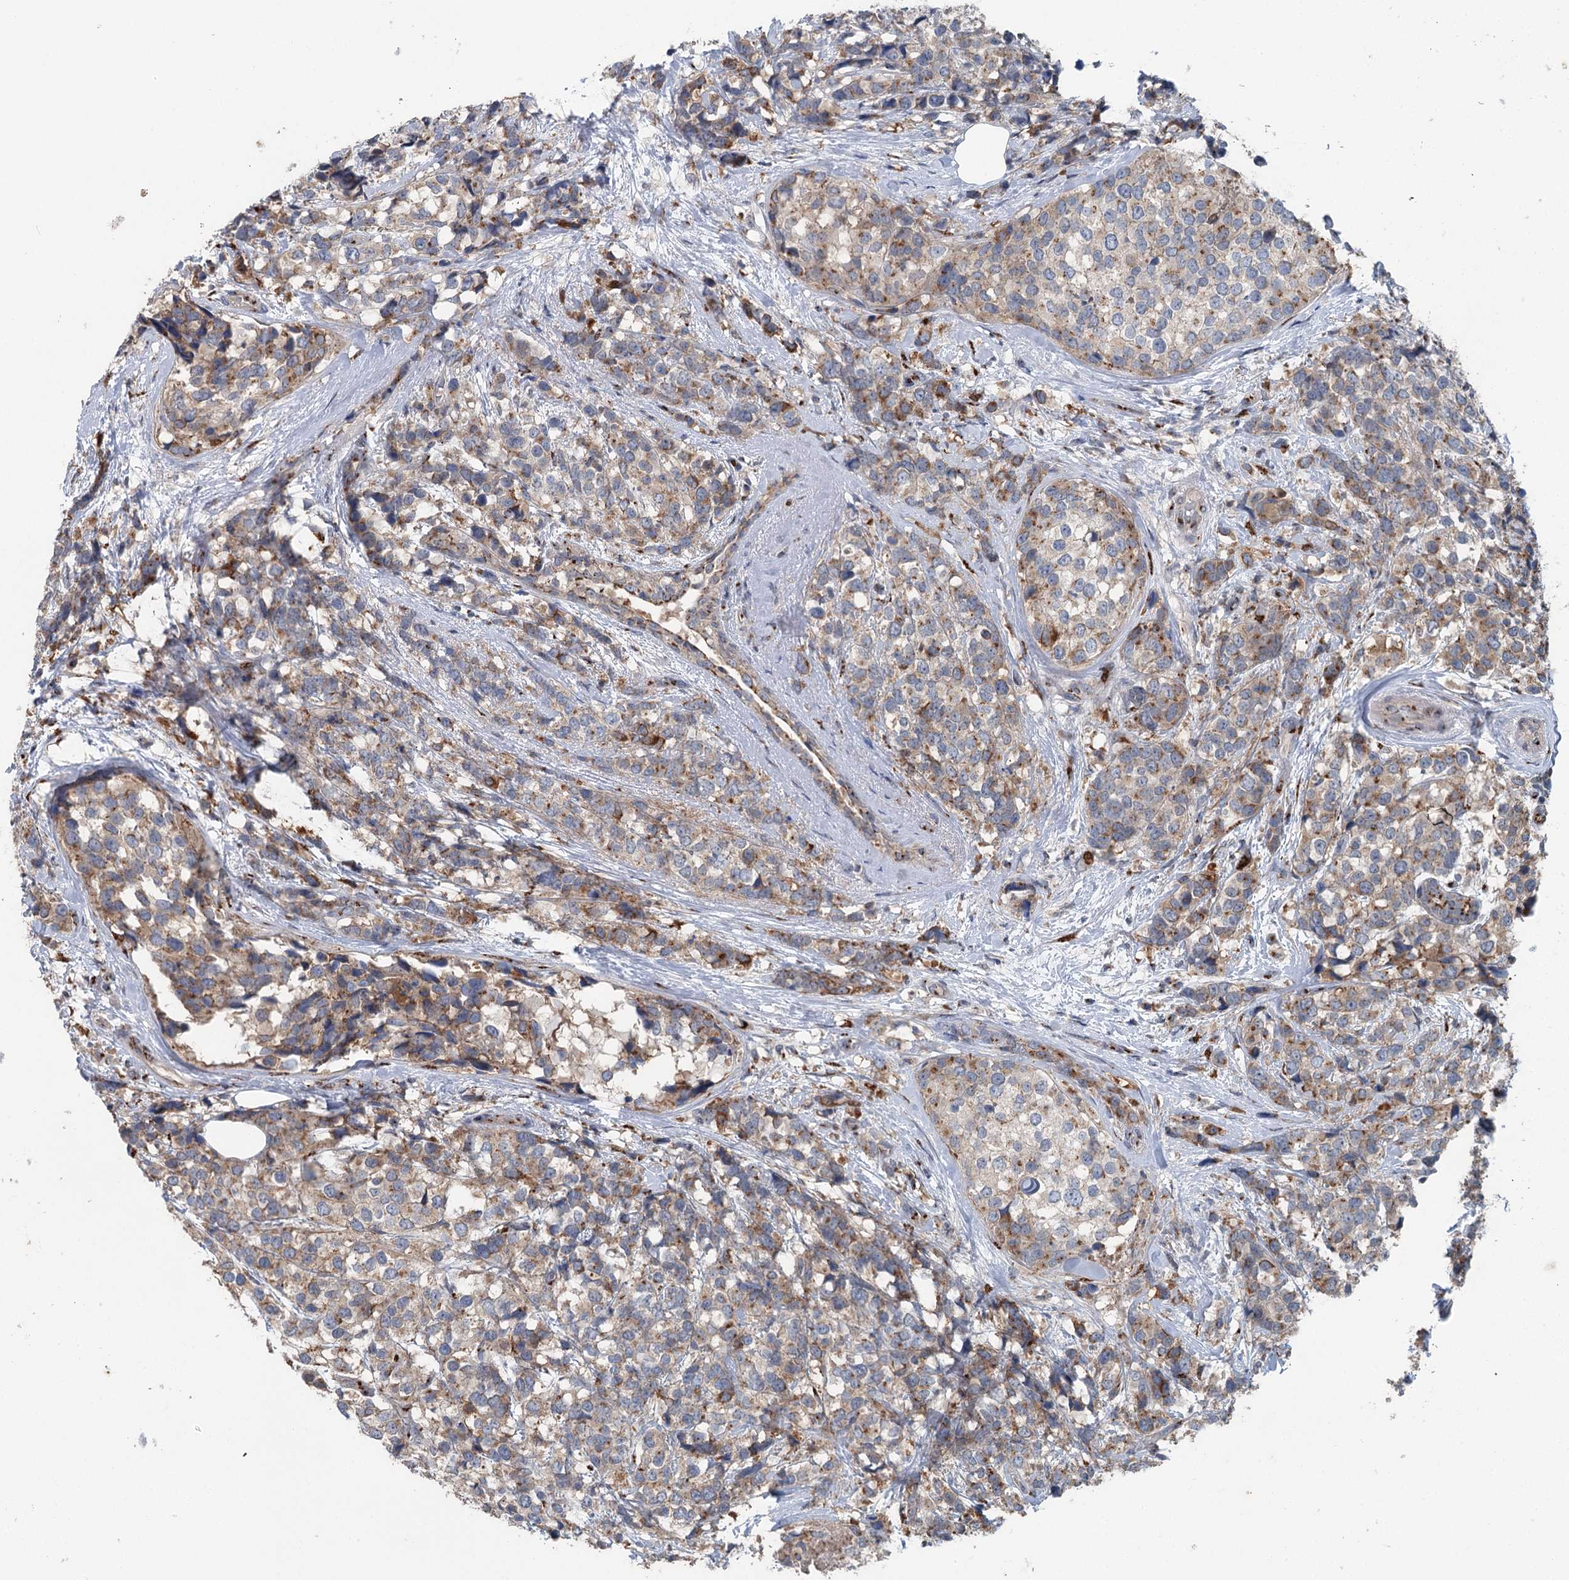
{"staining": {"intensity": "moderate", "quantity": "<25%", "location": "cytoplasmic/membranous"}, "tissue": "breast cancer", "cell_type": "Tumor cells", "image_type": "cancer", "snomed": [{"axis": "morphology", "description": "Lobular carcinoma"}, {"axis": "topography", "description": "Breast"}], "caption": "Breast cancer stained for a protein (brown) shows moderate cytoplasmic/membranous positive expression in approximately <25% of tumor cells.", "gene": "ITIH5", "patient": {"sex": "female", "age": 59}}